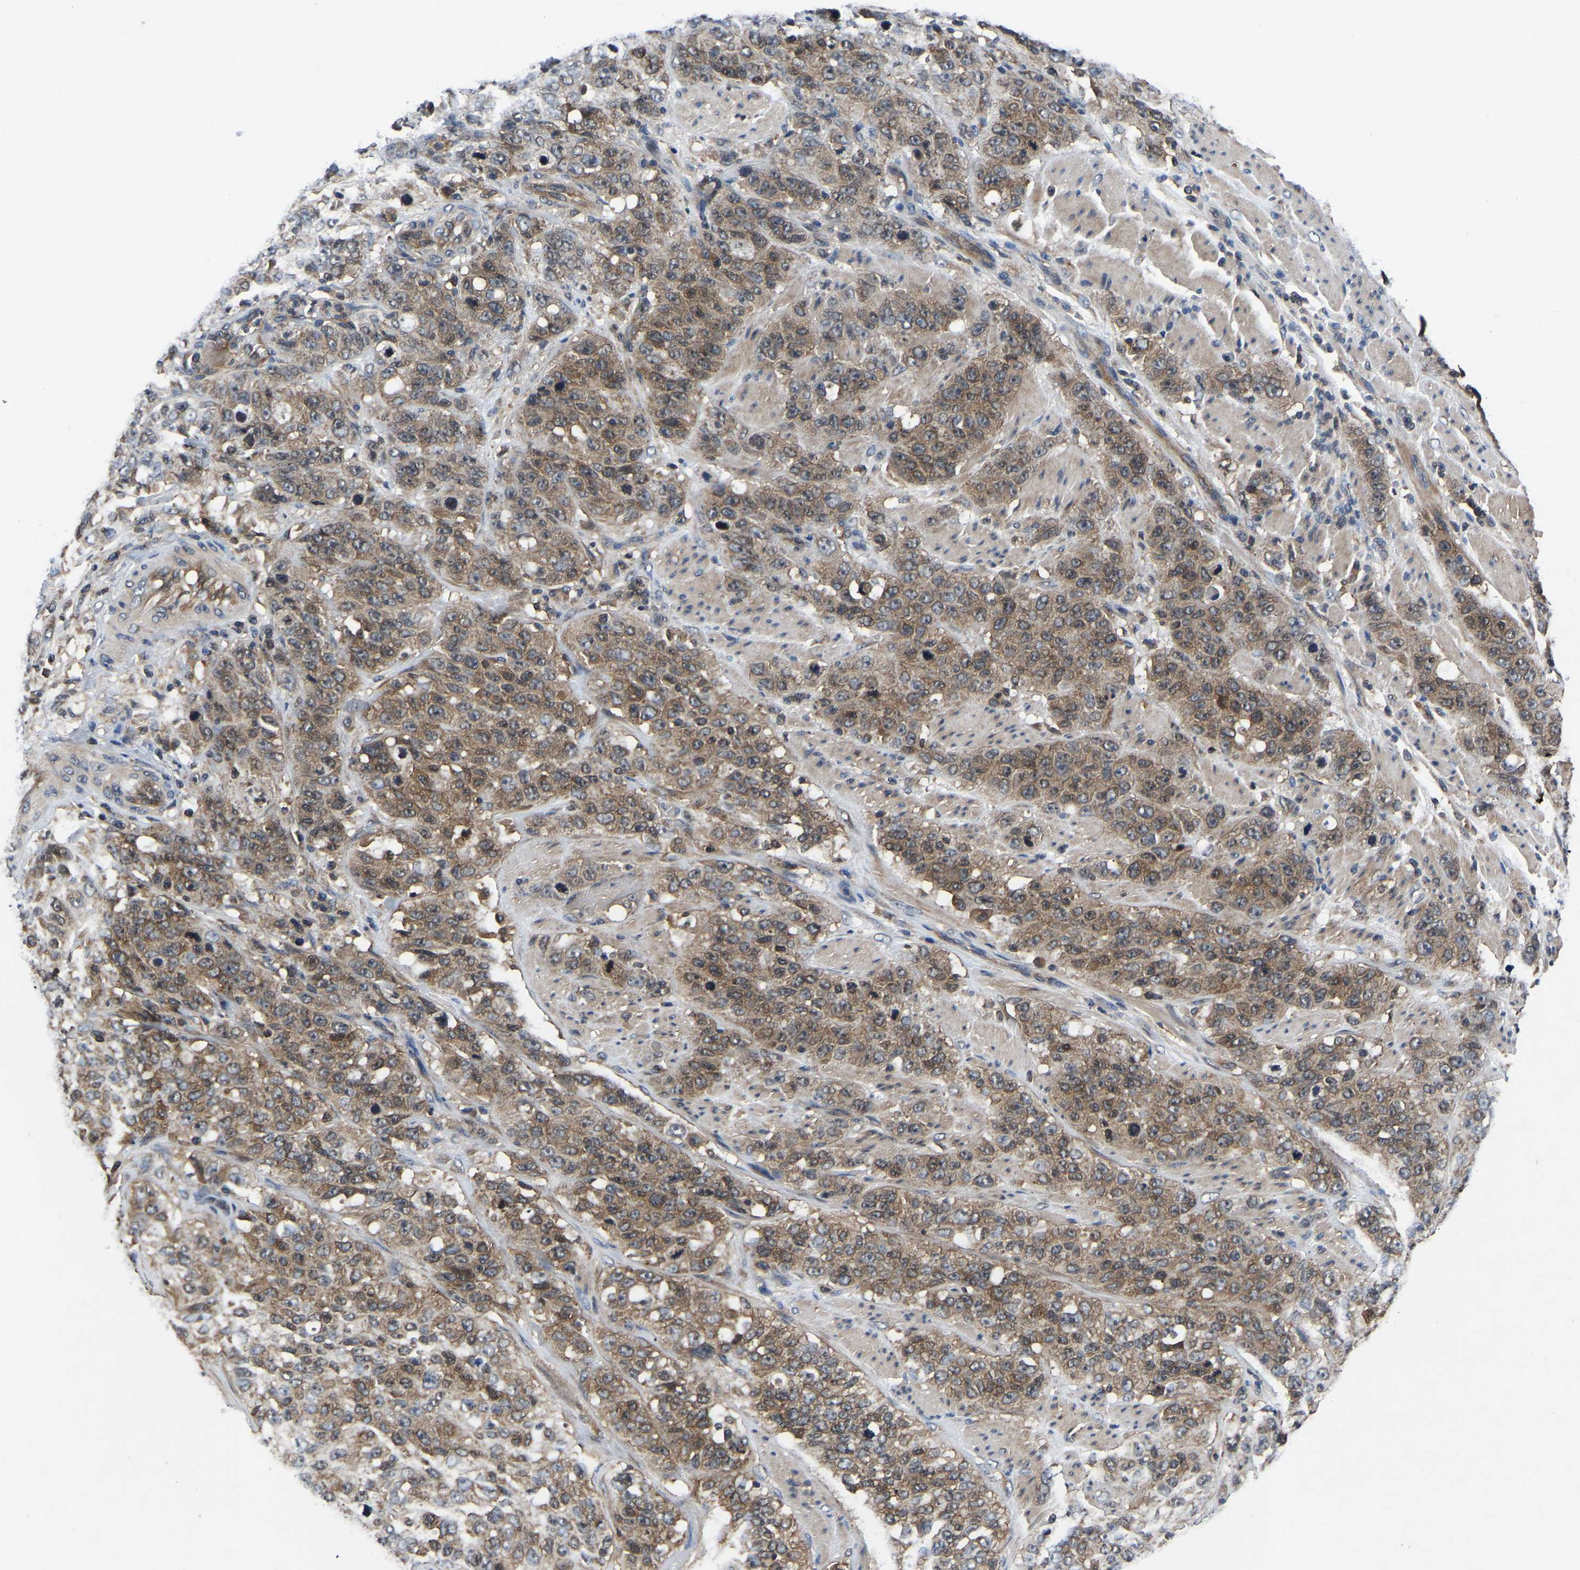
{"staining": {"intensity": "moderate", "quantity": ">75%", "location": "cytoplasmic/membranous"}, "tissue": "stomach cancer", "cell_type": "Tumor cells", "image_type": "cancer", "snomed": [{"axis": "morphology", "description": "Adenocarcinoma, NOS"}, {"axis": "topography", "description": "Stomach"}], "caption": "About >75% of tumor cells in stomach cancer (adenocarcinoma) reveal moderate cytoplasmic/membranous protein expression as visualized by brown immunohistochemical staining.", "gene": "FGD5", "patient": {"sex": "male", "age": 48}}